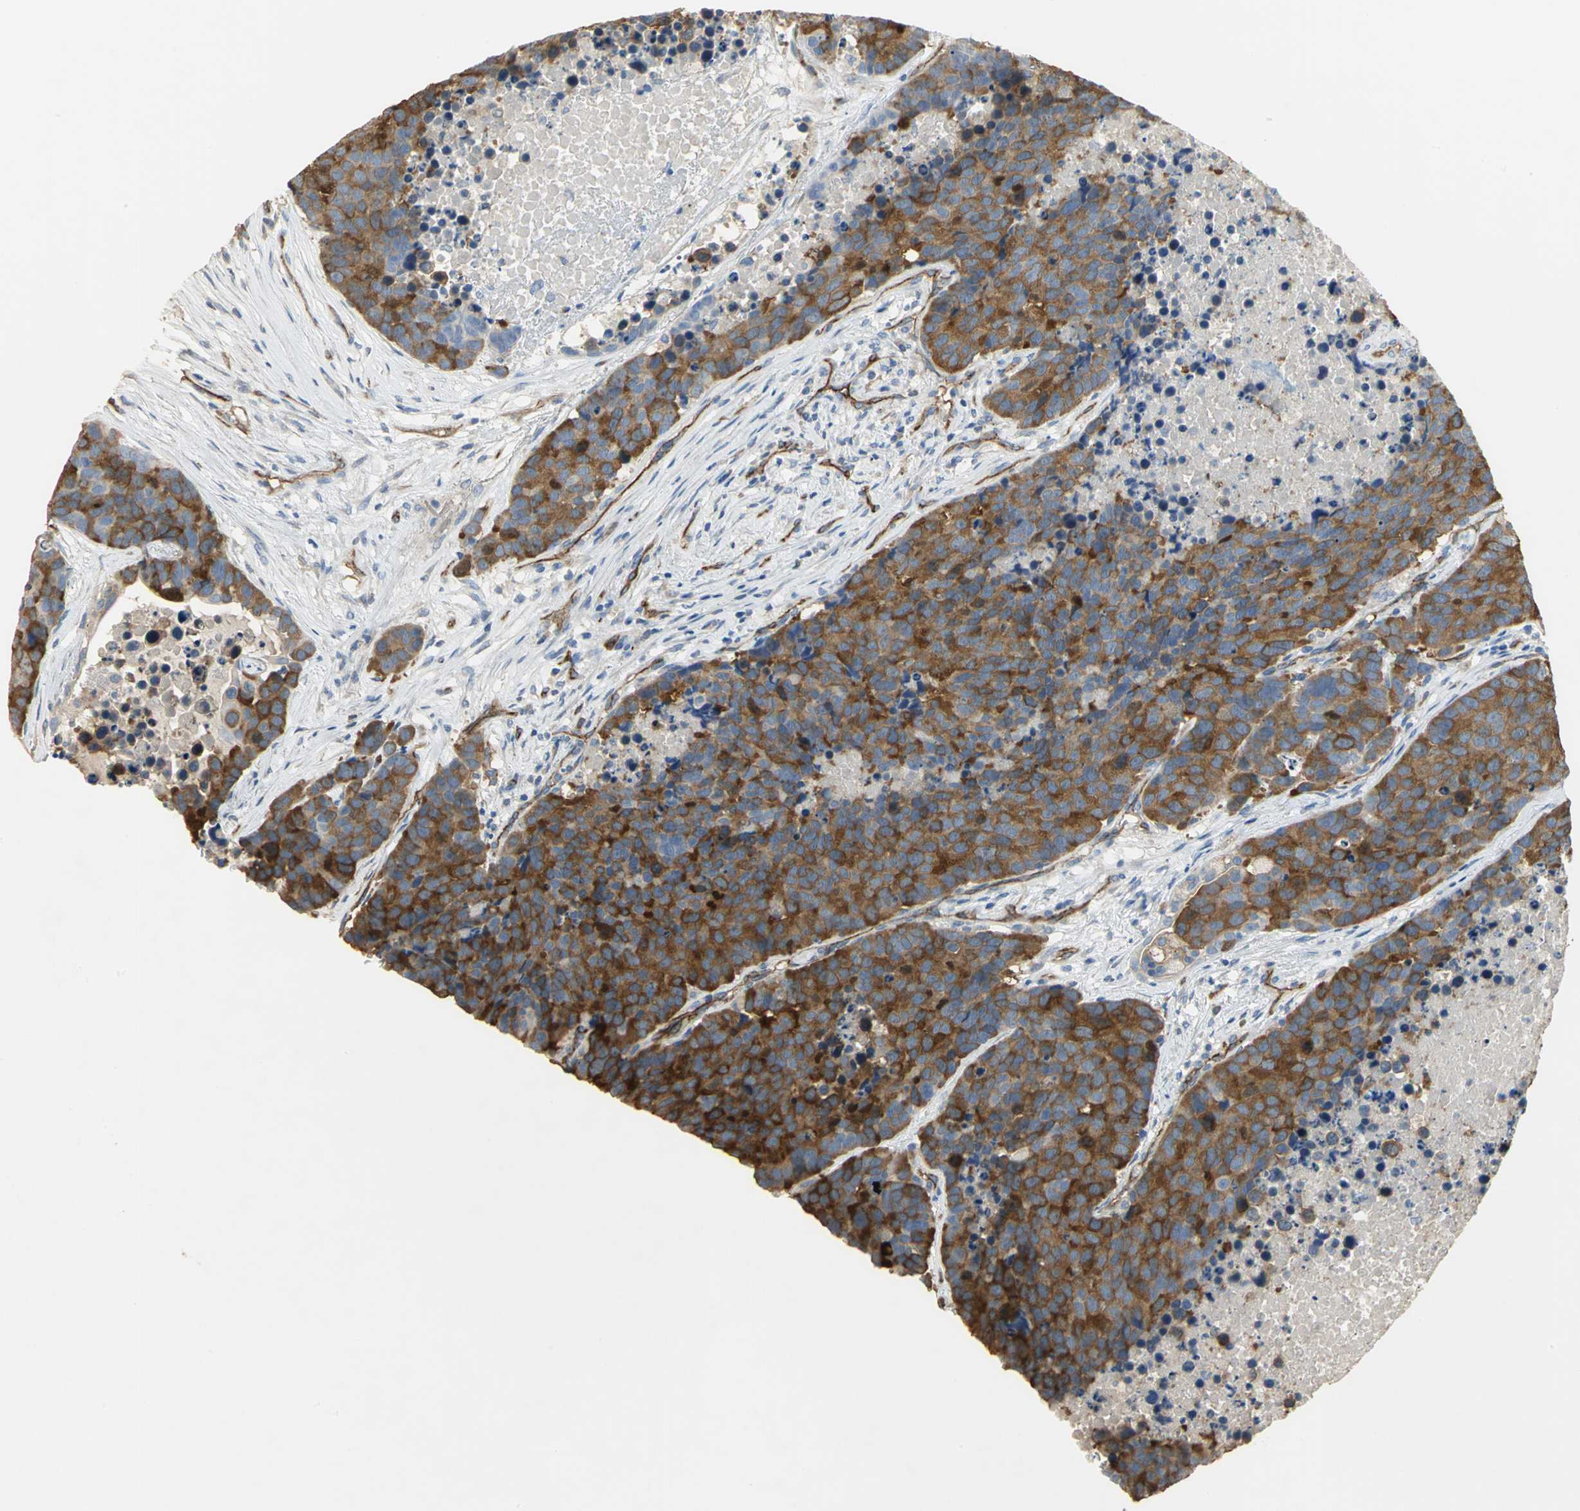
{"staining": {"intensity": "strong", "quantity": ">75%", "location": "cytoplasmic/membranous"}, "tissue": "carcinoid", "cell_type": "Tumor cells", "image_type": "cancer", "snomed": [{"axis": "morphology", "description": "Carcinoid, malignant, NOS"}, {"axis": "topography", "description": "Lung"}], "caption": "Strong cytoplasmic/membranous expression for a protein is present in about >75% of tumor cells of malignant carcinoid using immunohistochemistry (IHC).", "gene": "DLGAP5", "patient": {"sex": "male", "age": 60}}